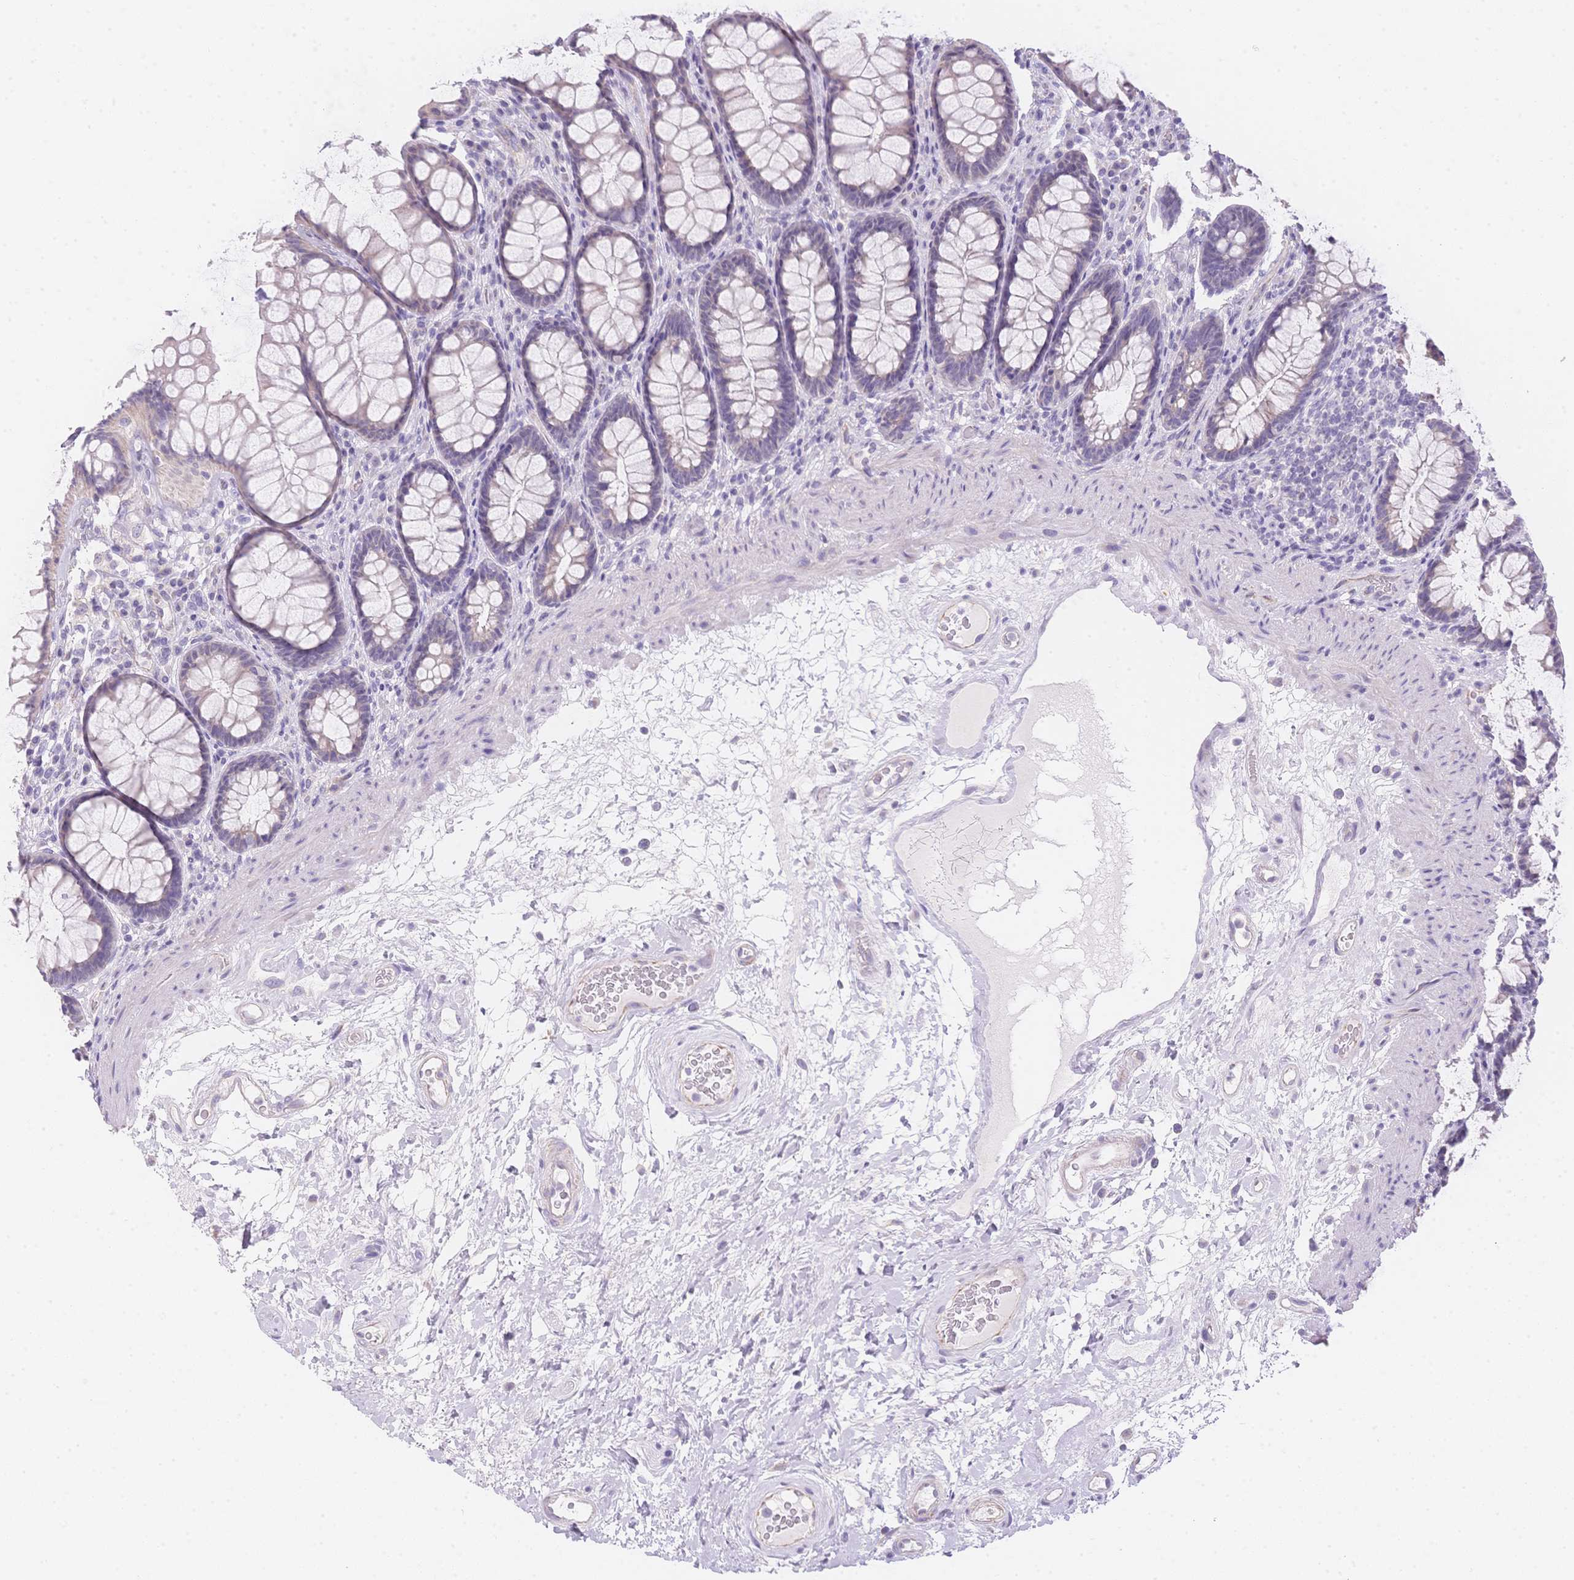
{"staining": {"intensity": "weak", "quantity": "<25%", "location": "cytoplasmic/membranous"}, "tissue": "rectum", "cell_type": "Glandular cells", "image_type": "normal", "snomed": [{"axis": "morphology", "description": "Normal tissue, NOS"}, {"axis": "topography", "description": "Rectum"}], "caption": "Immunohistochemistry histopathology image of normal rectum stained for a protein (brown), which shows no staining in glandular cells.", "gene": "SMYD1", "patient": {"sex": "male", "age": 72}}